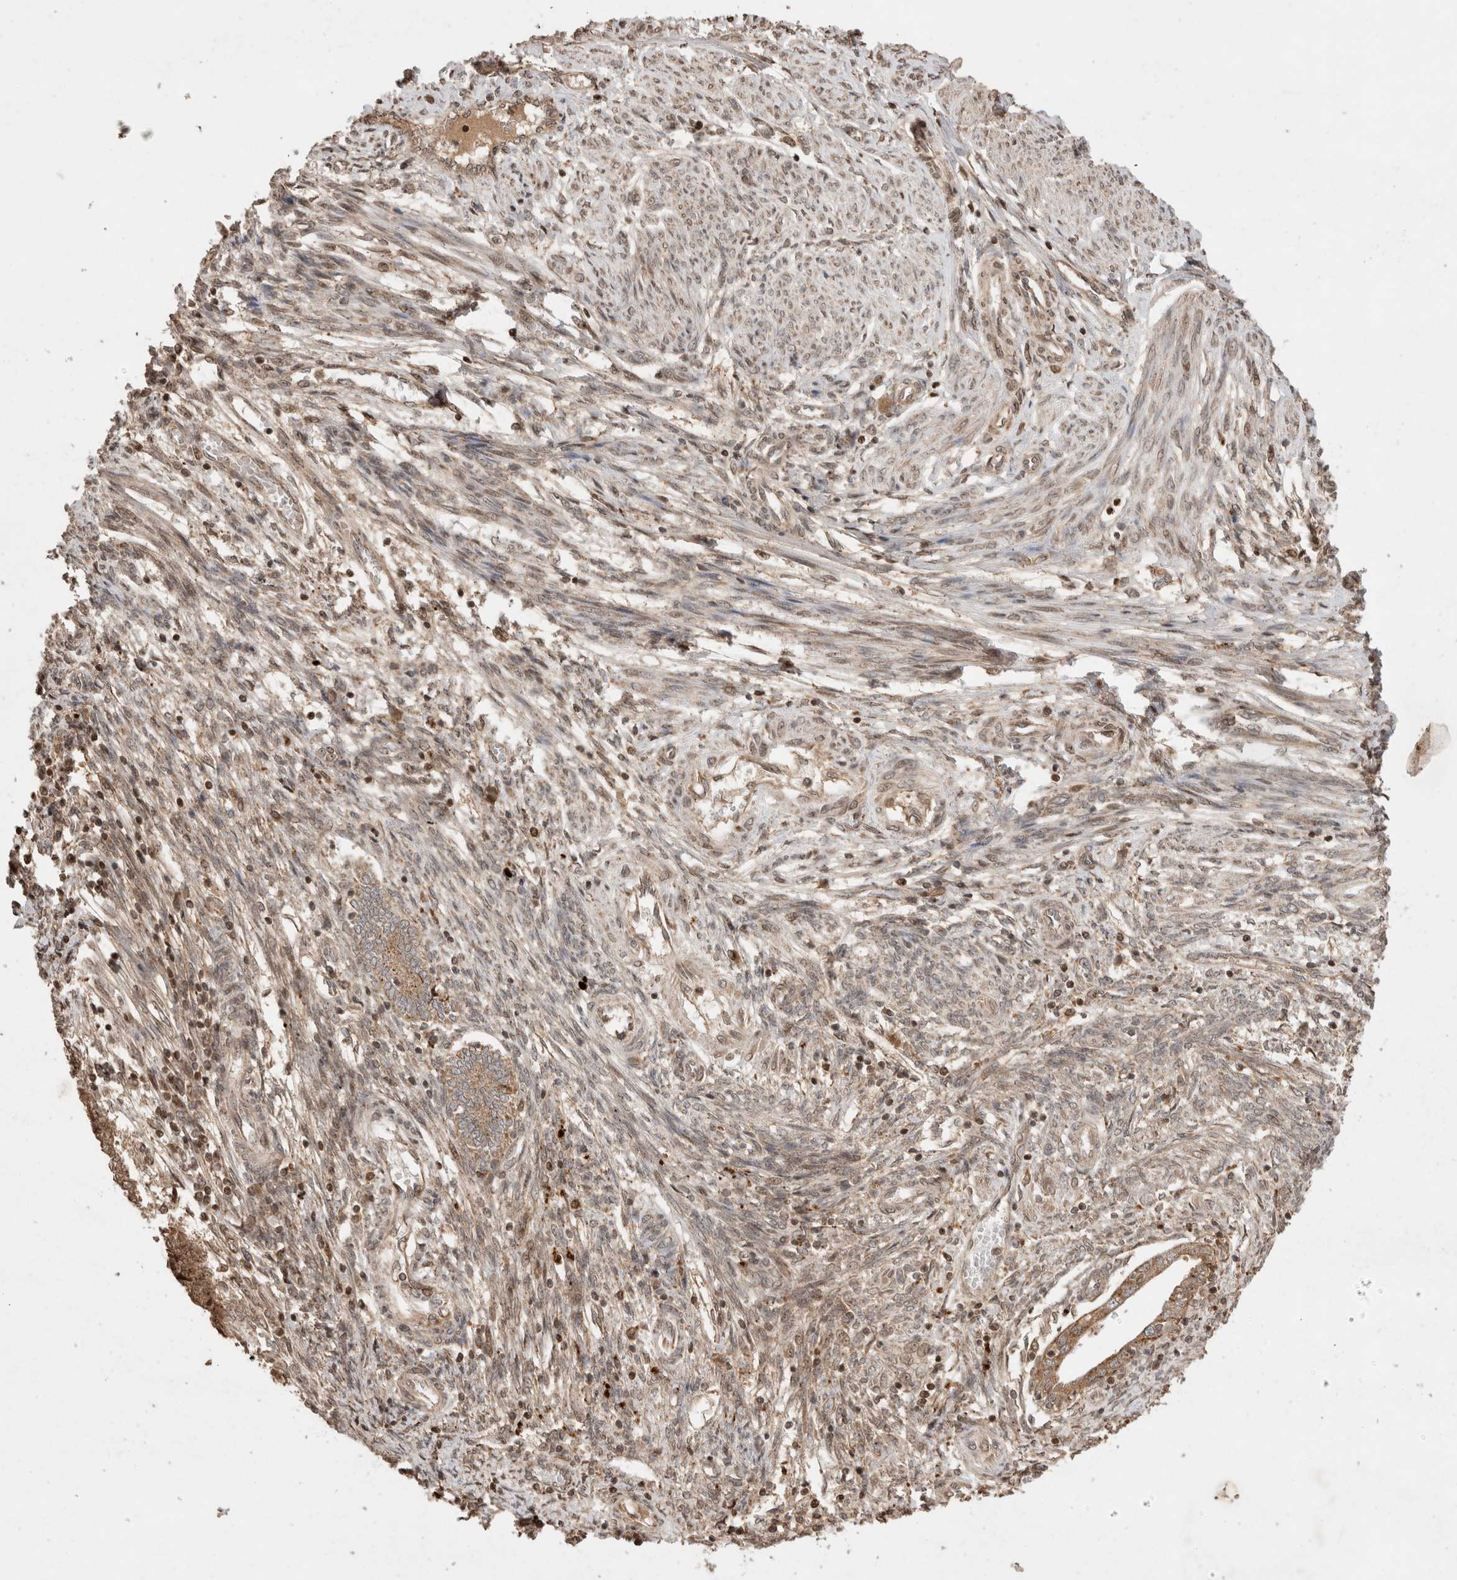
{"staining": {"intensity": "moderate", "quantity": ">75%", "location": "cytoplasmic/membranous"}, "tissue": "endometrial cancer", "cell_type": "Tumor cells", "image_type": "cancer", "snomed": [{"axis": "morphology", "description": "Adenocarcinoma, NOS"}, {"axis": "topography", "description": "Endometrium"}], "caption": "Approximately >75% of tumor cells in adenocarcinoma (endometrial) exhibit moderate cytoplasmic/membranous protein positivity as visualized by brown immunohistochemical staining.", "gene": "FAM221A", "patient": {"sex": "female", "age": 32}}